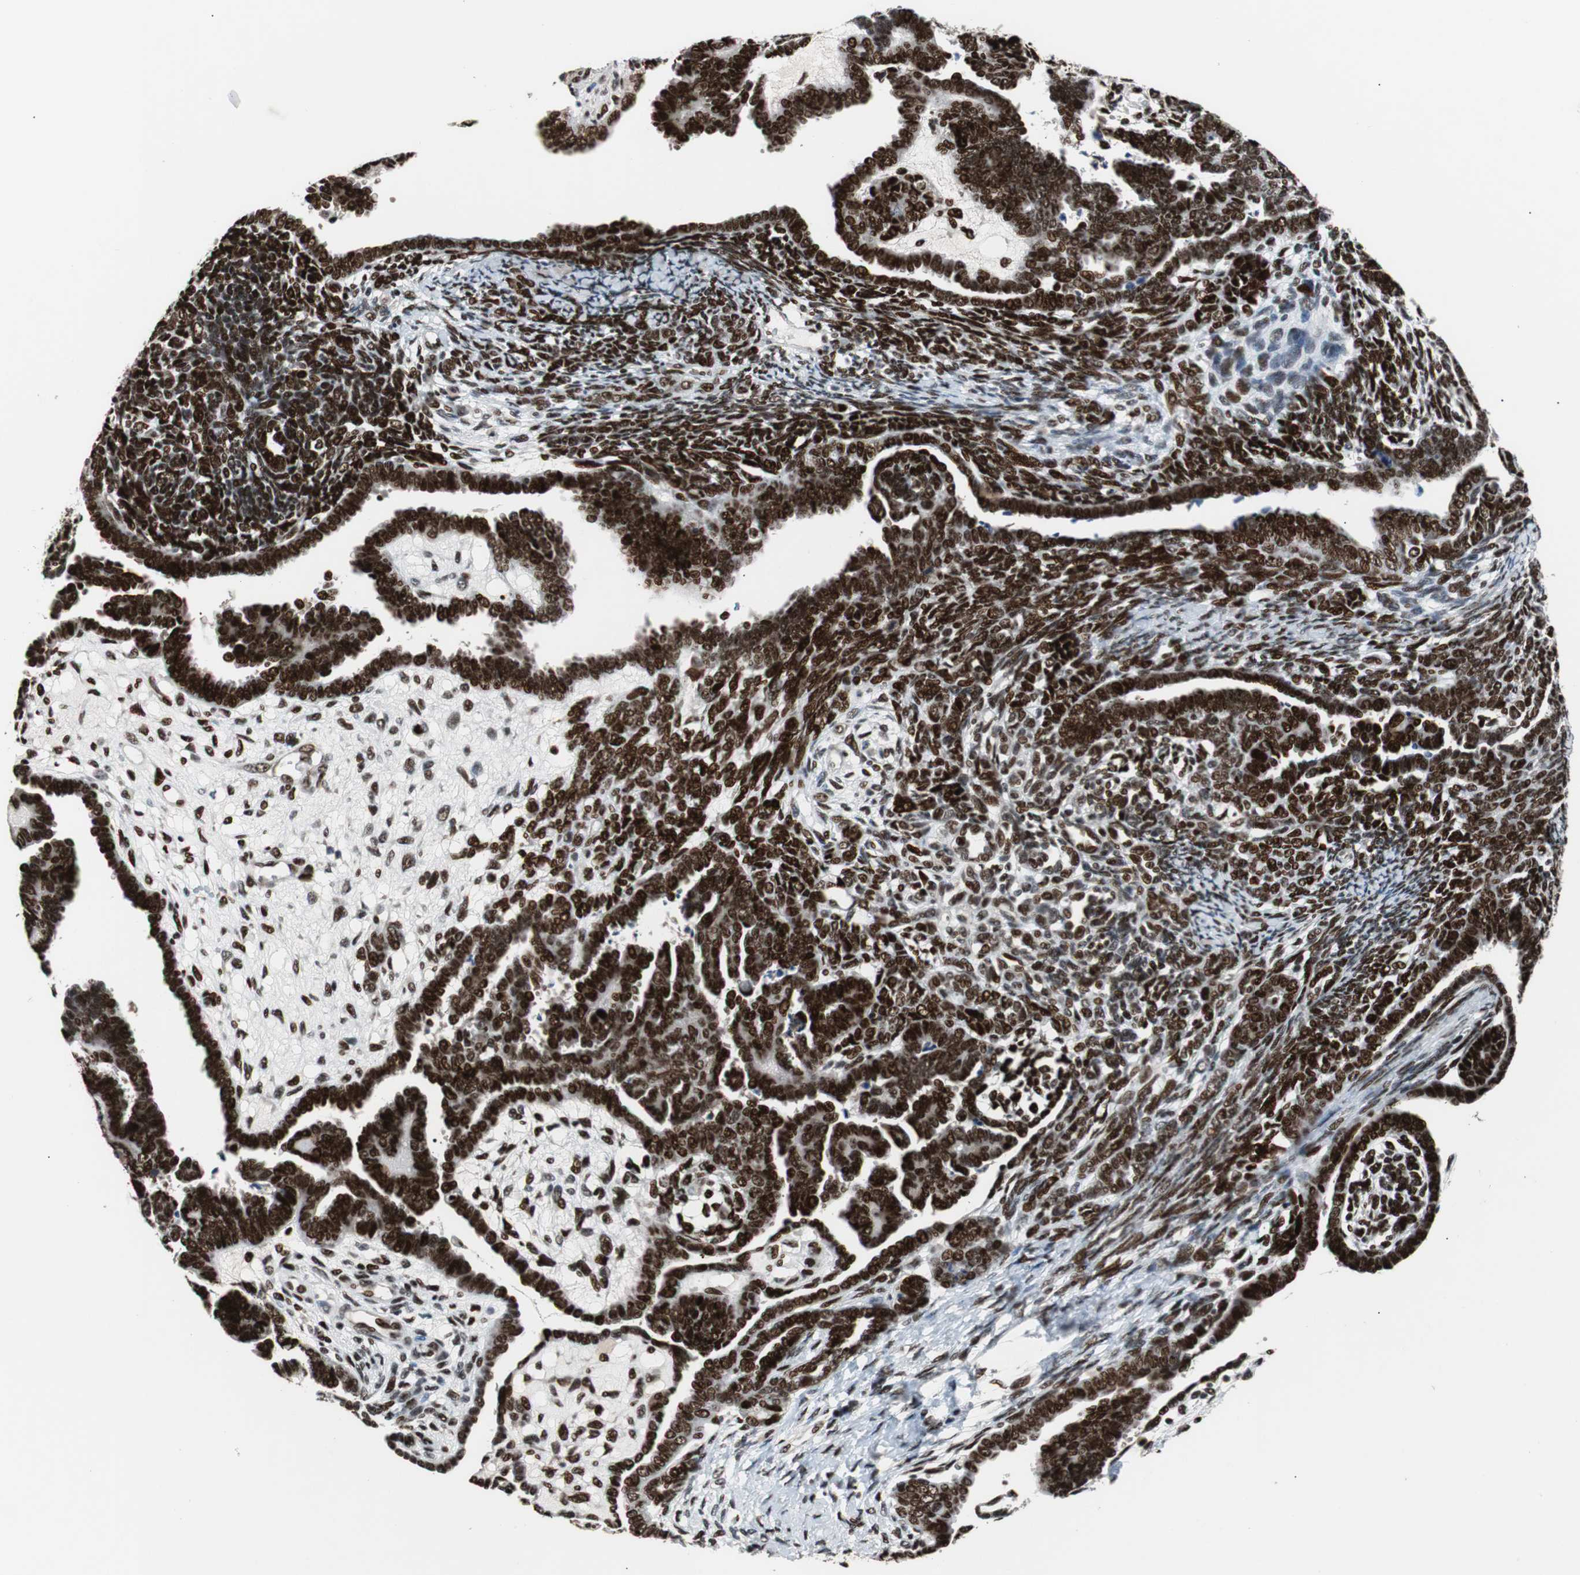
{"staining": {"intensity": "strong", "quantity": ">75%", "location": "nuclear"}, "tissue": "endometrial cancer", "cell_type": "Tumor cells", "image_type": "cancer", "snomed": [{"axis": "morphology", "description": "Neoplasm, malignant, NOS"}, {"axis": "topography", "description": "Endometrium"}], "caption": "Protein staining of neoplasm (malignant) (endometrial) tissue exhibits strong nuclear staining in about >75% of tumor cells.", "gene": "NBL1", "patient": {"sex": "female", "age": 74}}